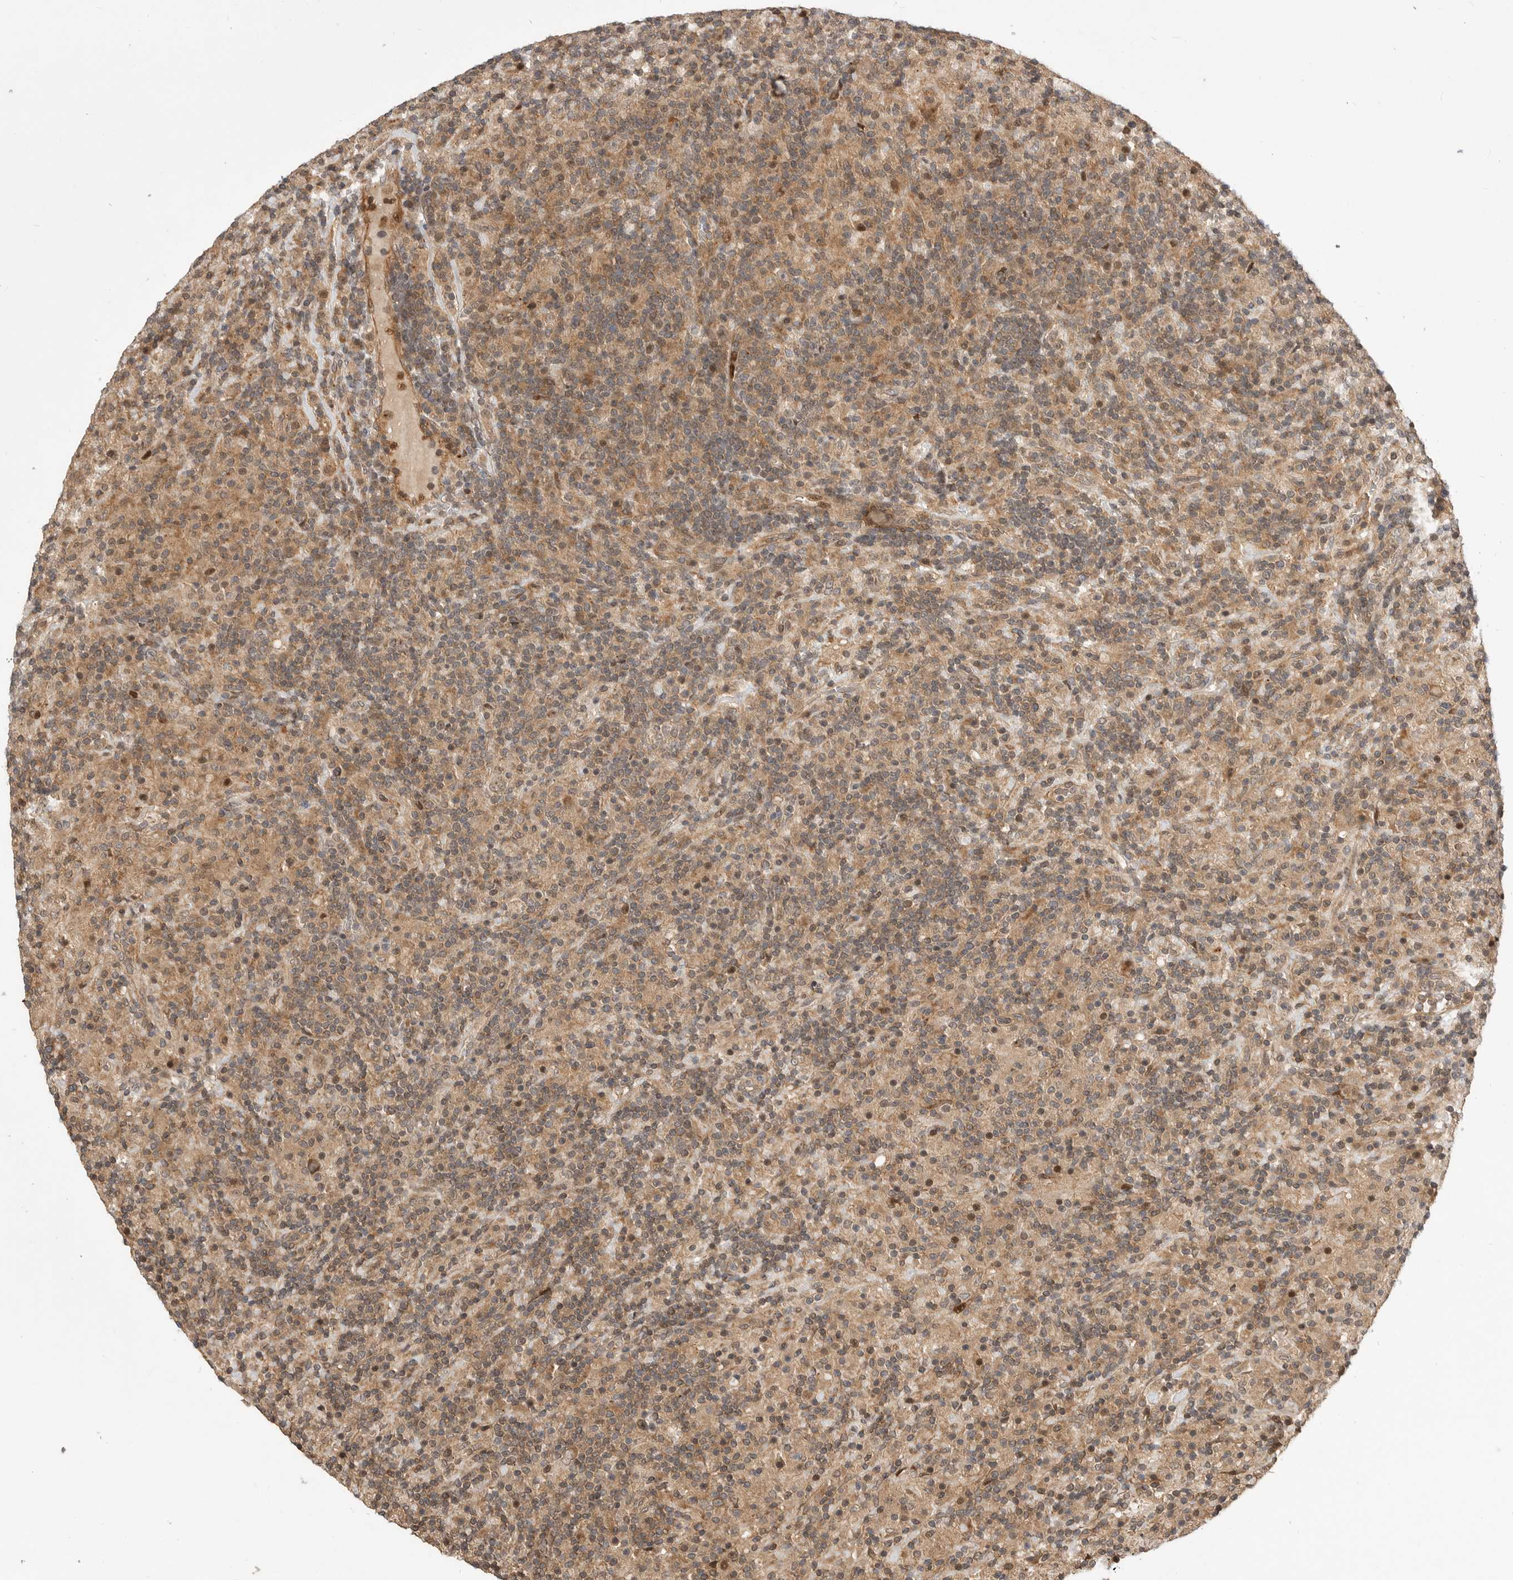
{"staining": {"intensity": "moderate", "quantity": ">75%", "location": "cytoplasmic/membranous"}, "tissue": "lymphoma", "cell_type": "Tumor cells", "image_type": "cancer", "snomed": [{"axis": "morphology", "description": "Hodgkin's disease, NOS"}, {"axis": "topography", "description": "Lymph node"}], "caption": "Immunohistochemical staining of lymphoma exhibits medium levels of moderate cytoplasmic/membranous positivity in approximately >75% of tumor cells.", "gene": "ADPRS", "patient": {"sex": "male", "age": 70}}